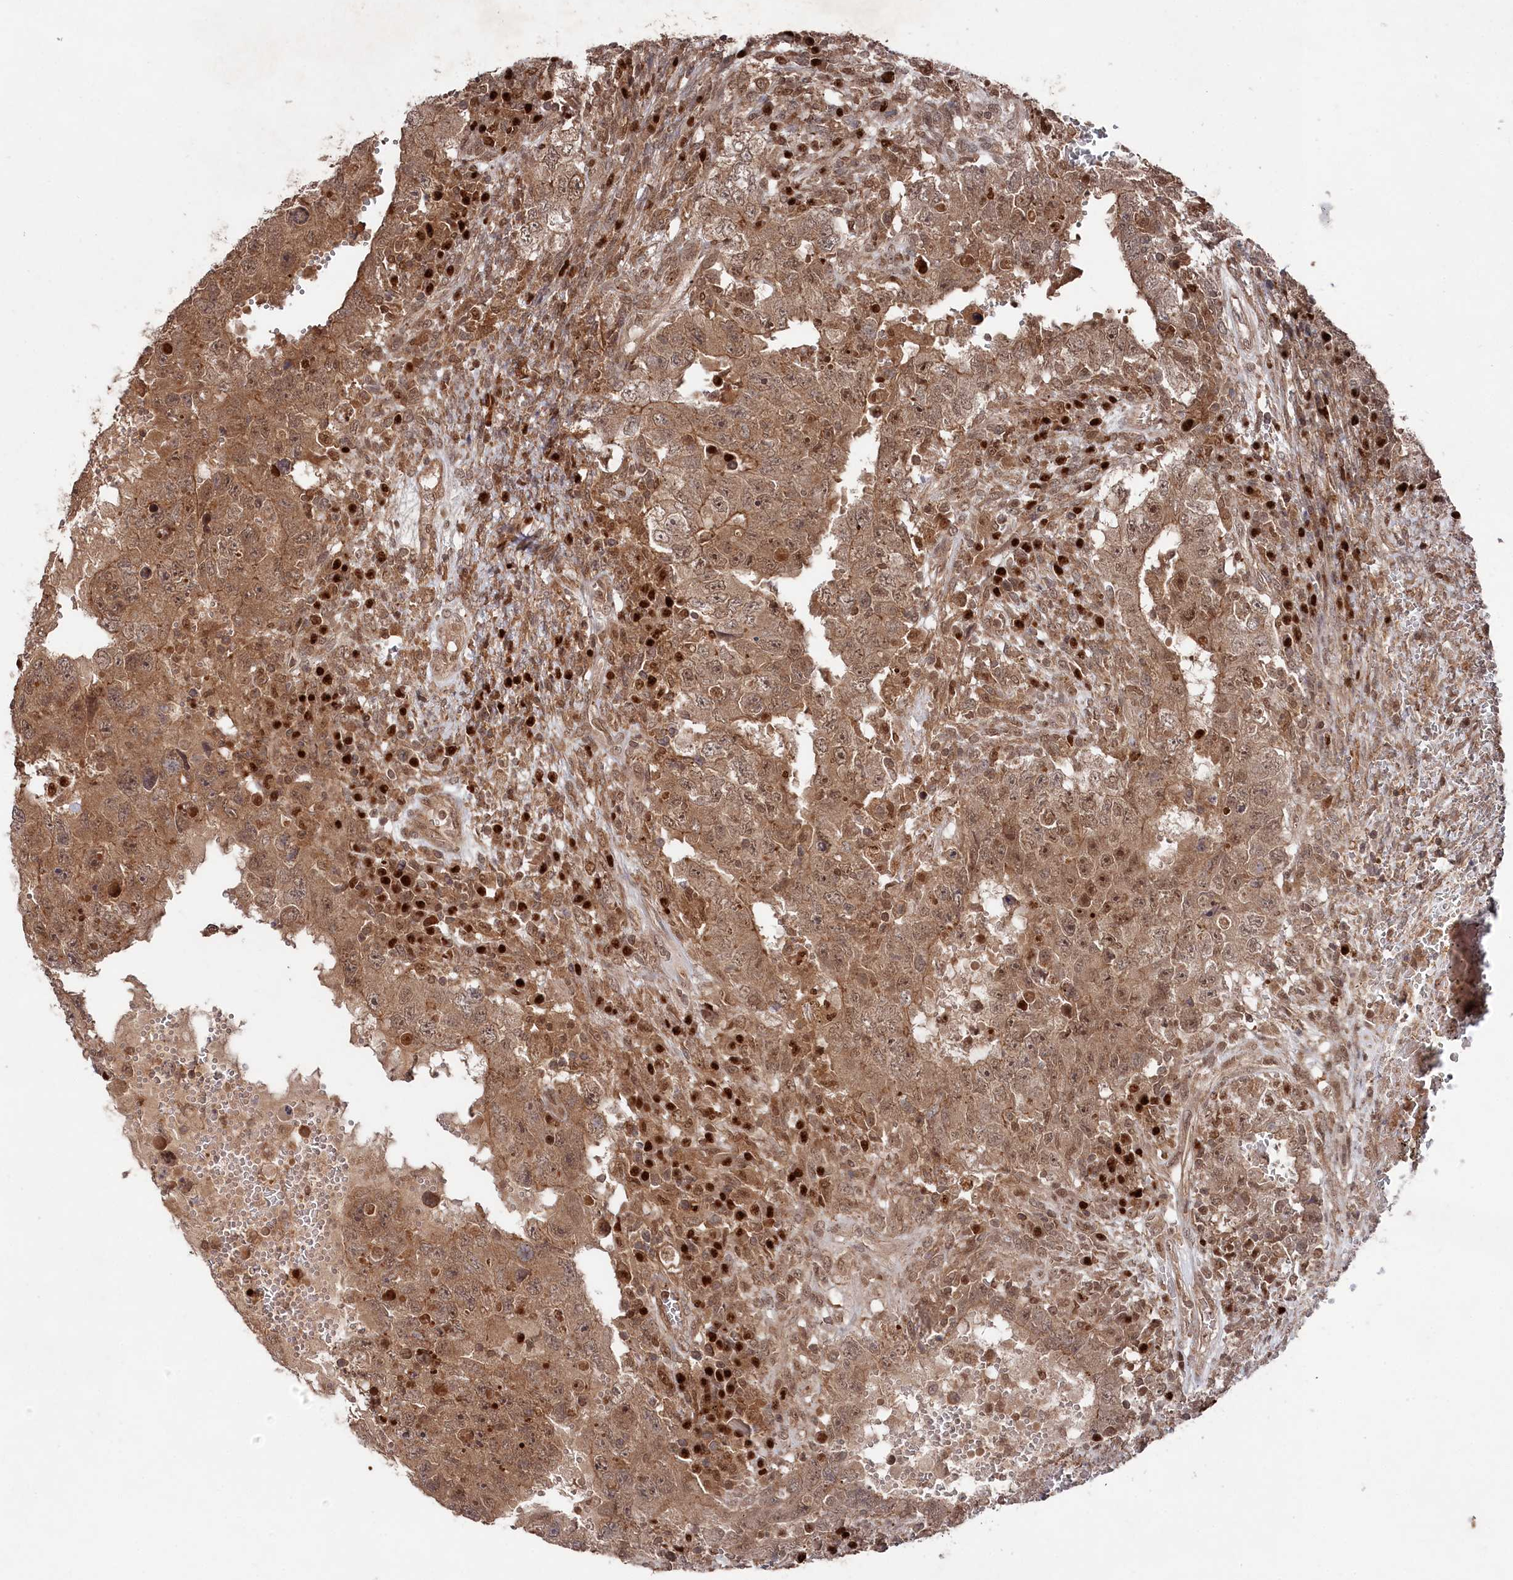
{"staining": {"intensity": "moderate", "quantity": ">75%", "location": "cytoplasmic/membranous,nuclear"}, "tissue": "testis cancer", "cell_type": "Tumor cells", "image_type": "cancer", "snomed": [{"axis": "morphology", "description": "Carcinoma, Embryonal, NOS"}, {"axis": "topography", "description": "Testis"}], "caption": "Human testis cancer (embryonal carcinoma) stained with a protein marker demonstrates moderate staining in tumor cells.", "gene": "BORCS7", "patient": {"sex": "male", "age": 26}}